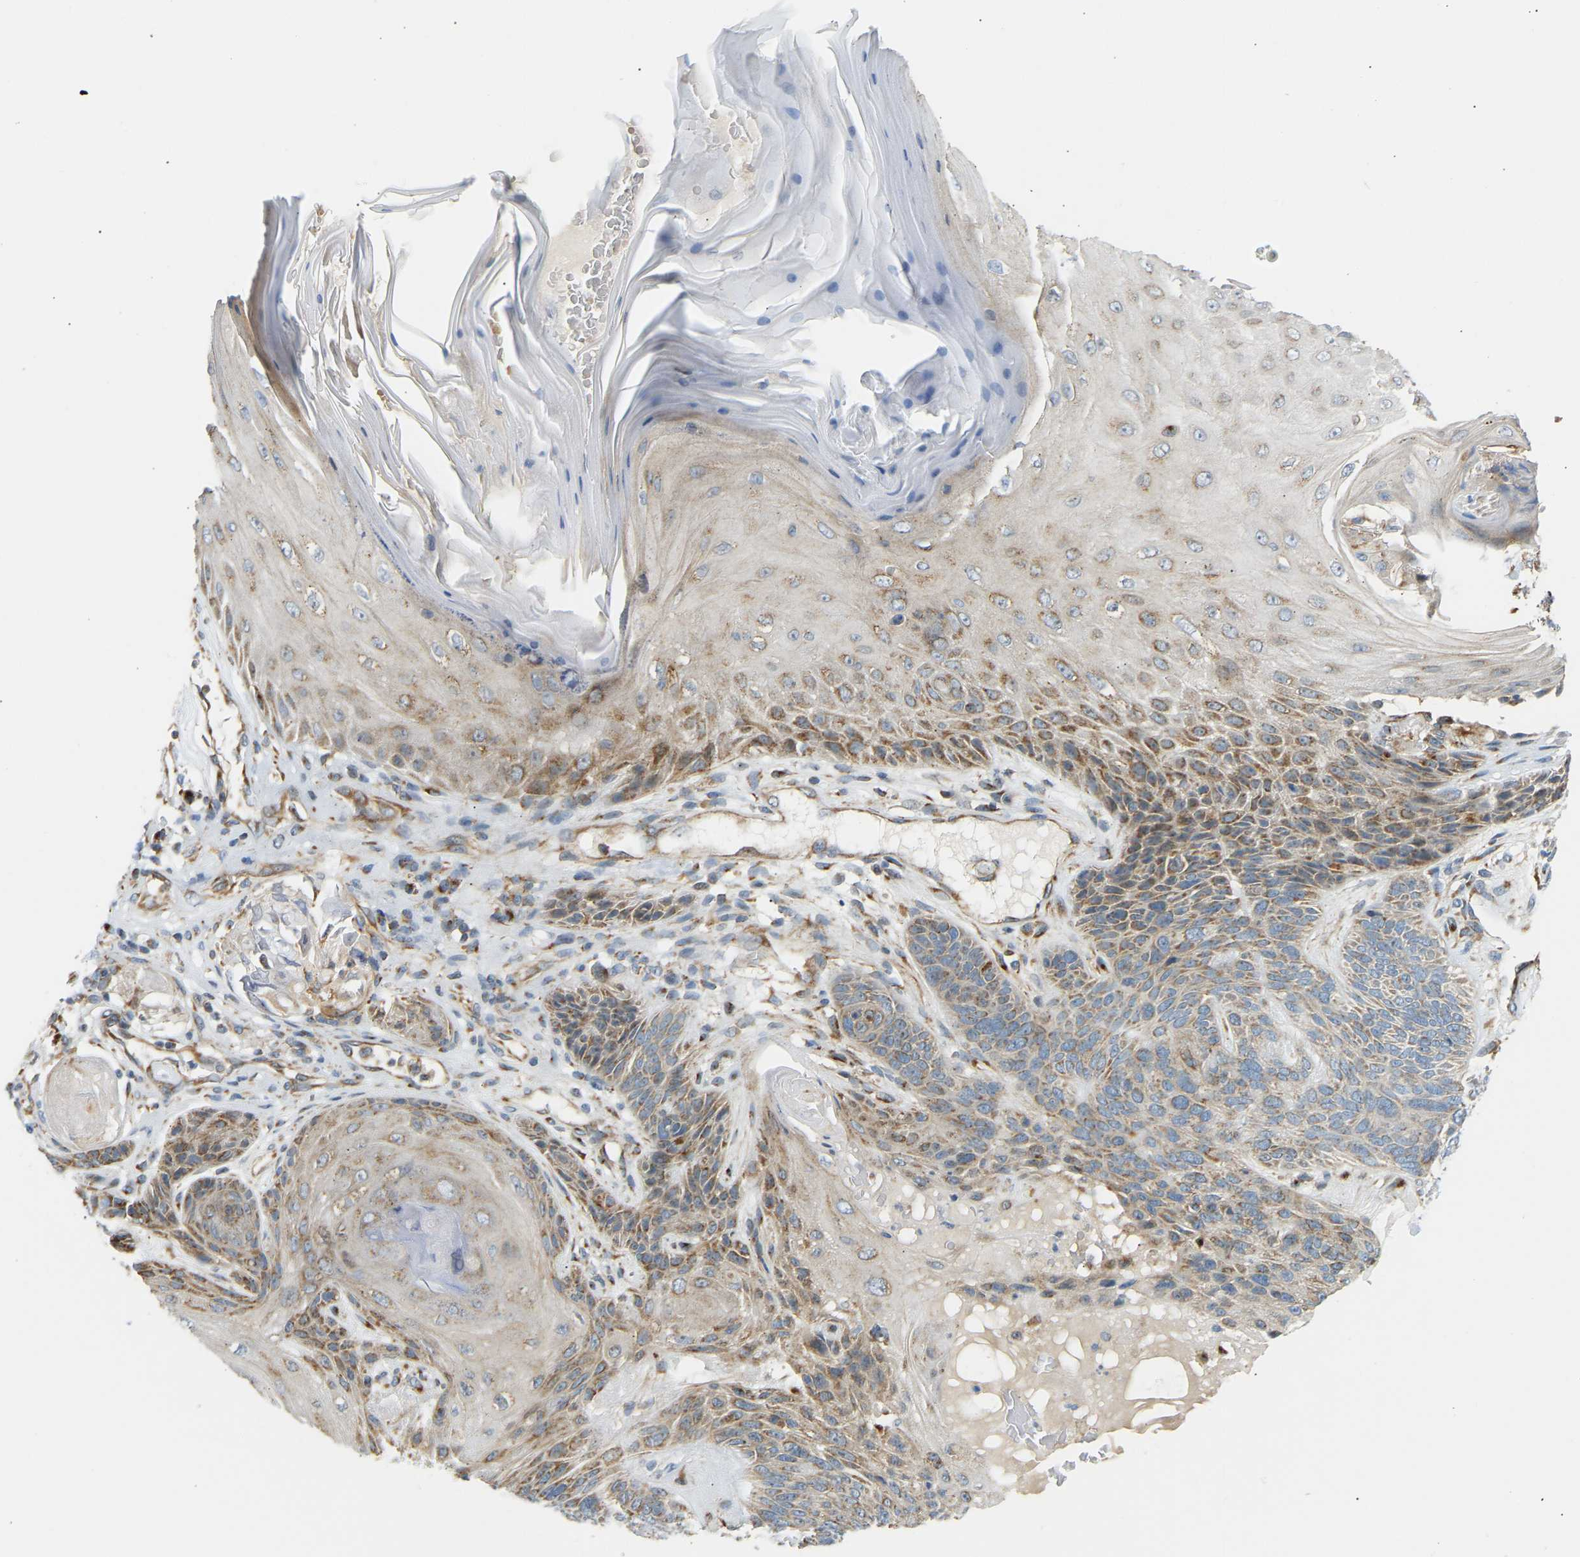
{"staining": {"intensity": "moderate", "quantity": ">75%", "location": "cytoplasmic/membranous"}, "tissue": "skin cancer", "cell_type": "Tumor cells", "image_type": "cancer", "snomed": [{"axis": "morphology", "description": "Basal cell carcinoma"}, {"axis": "topography", "description": "Skin"}], "caption": "Protein expression by immunohistochemistry shows moderate cytoplasmic/membranous staining in about >75% of tumor cells in skin basal cell carcinoma. (brown staining indicates protein expression, while blue staining denotes nuclei).", "gene": "YIPF2", "patient": {"sex": "male", "age": 55}}